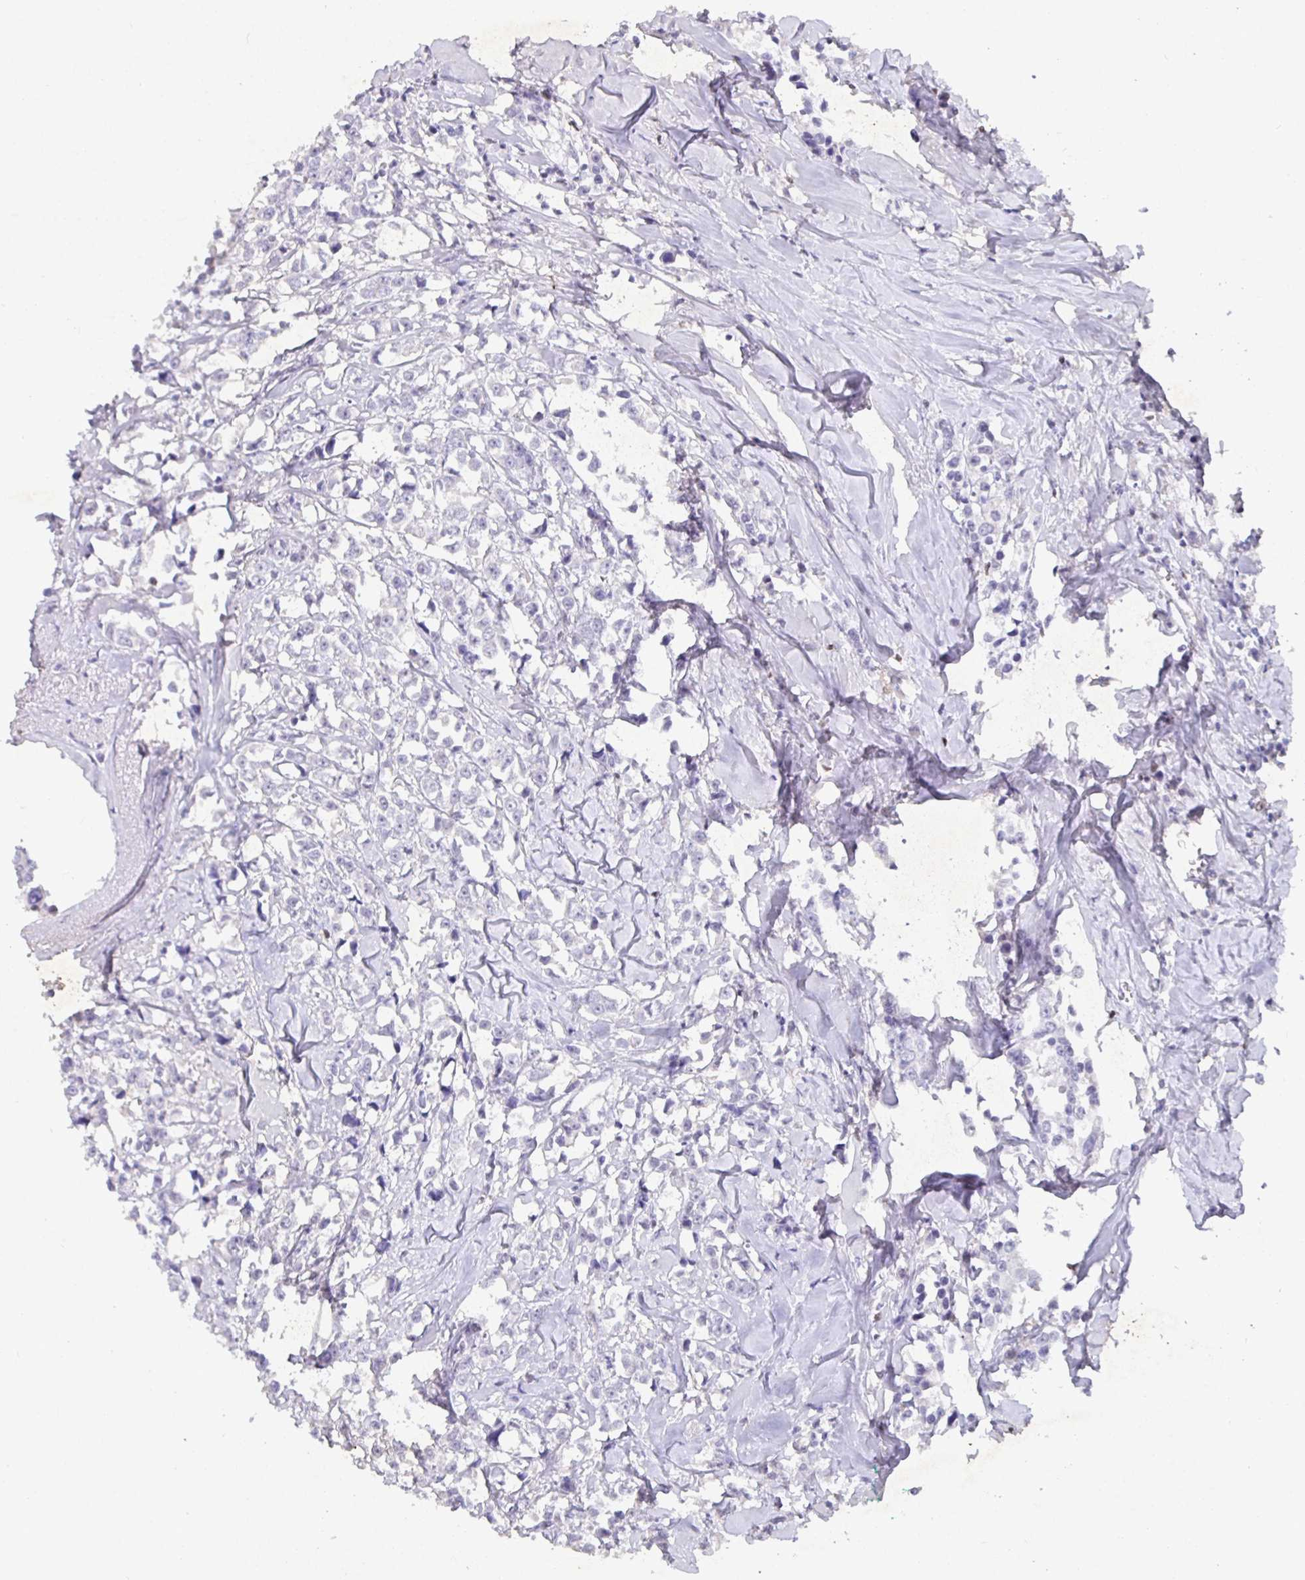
{"staining": {"intensity": "negative", "quantity": "none", "location": "none"}, "tissue": "breast cancer", "cell_type": "Tumor cells", "image_type": "cancer", "snomed": [{"axis": "morphology", "description": "Duct carcinoma"}, {"axis": "topography", "description": "Breast"}], "caption": "Infiltrating ductal carcinoma (breast) was stained to show a protein in brown. There is no significant staining in tumor cells.", "gene": "SATB1", "patient": {"sex": "female", "age": 80}}